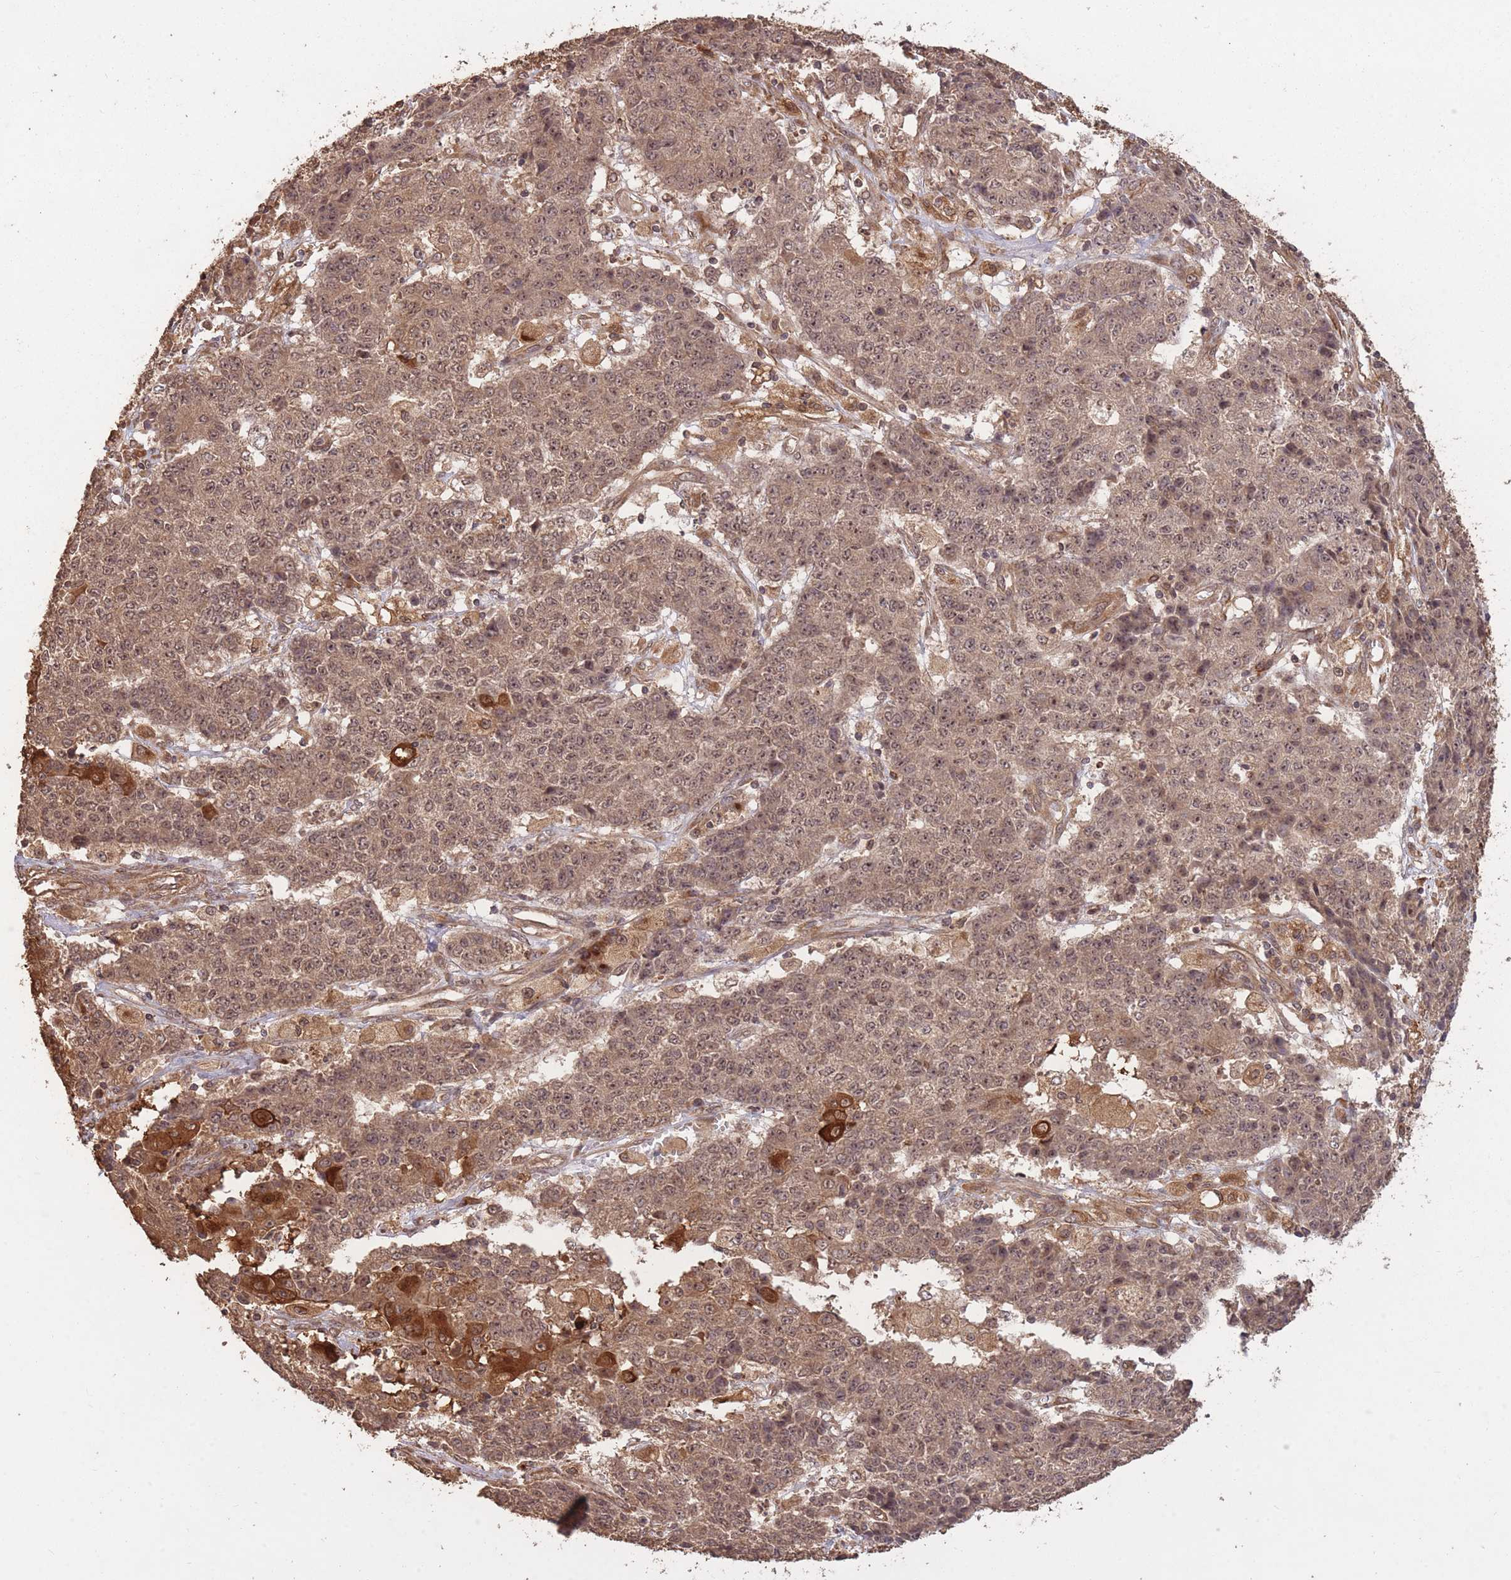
{"staining": {"intensity": "moderate", "quantity": ">75%", "location": "cytoplasmic/membranous,nuclear"}, "tissue": "ovarian cancer", "cell_type": "Tumor cells", "image_type": "cancer", "snomed": [{"axis": "morphology", "description": "Carcinoma, endometroid"}, {"axis": "topography", "description": "Ovary"}], "caption": "Tumor cells reveal medium levels of moderate cytoplasmic/membranous and nuclear expression in approximately >75% of cells in ovarian cancer.", "gene": "ERBB3", "patient": {"sex": "female", "age": 42}}